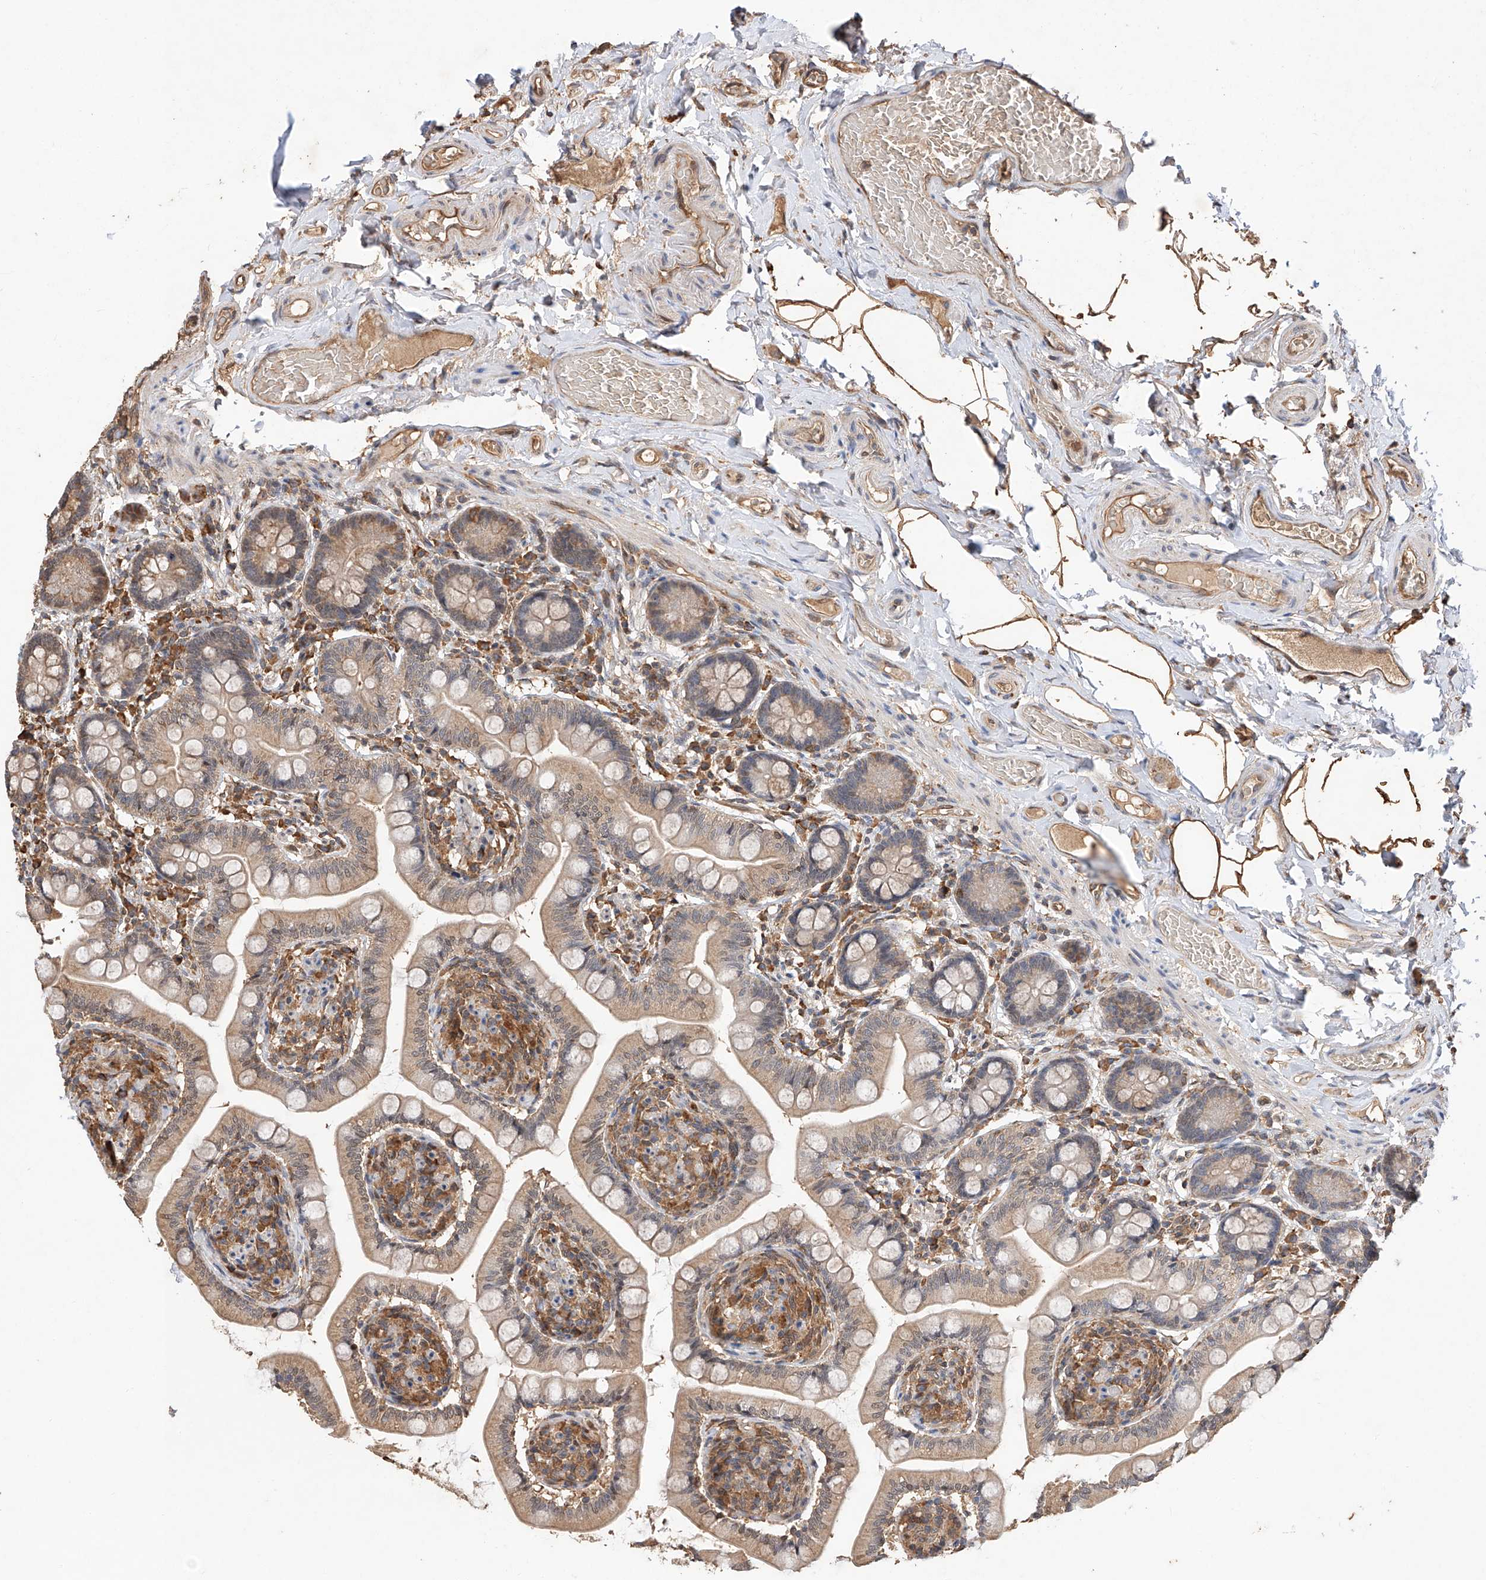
{"staining": {"intensity": "weak", "quantity": ">75%", "location": "cytoplasmic/membranous"}, "tissue": "small intestine", "cell_type": "Glandular cells", "image_type": "normal", "snomed": [{"axis": "morphology", "description": "Normal tissue, NOS"}, {"axis": "topography", "description": "Small intestine"}], "caption": "Human small intestine stained for a protein (brown) reveals weak cytoplasmic/membranous positive positivity in about >75% of glandular cells.", "gene": "RILPL2", "patient": {"sex": "female", "age": 64}}